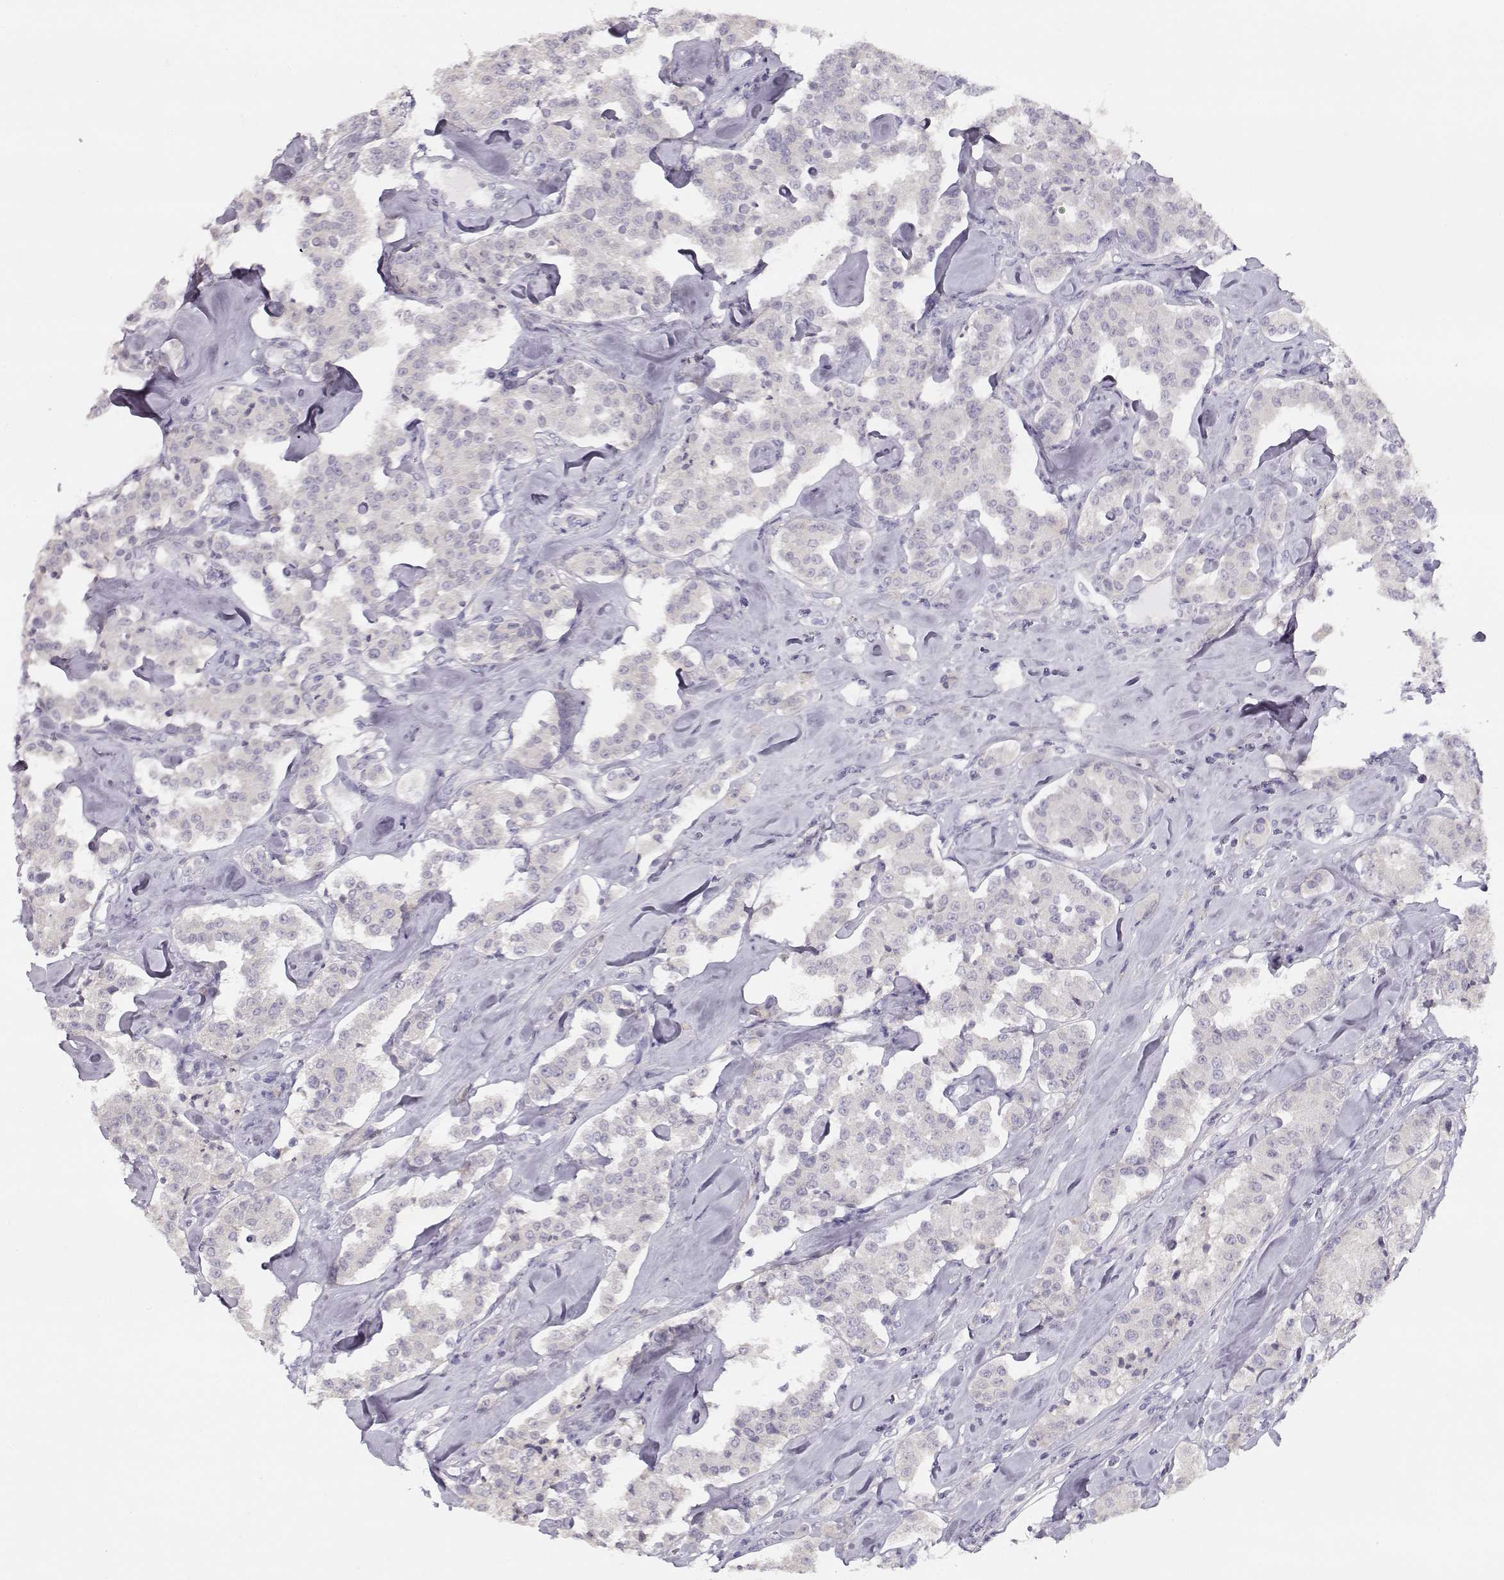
{"staining": {"intensity": "negative", "quantity": "none", "location": "none"}, "tissue": "carcinoid", "cell_type": "Tumor cells", "image_type": "cancer", "snomed": [{"axis": "morphology", "description": "Carcinoid, malignant, NOS"}, {"axis": "topography", "description": "Pancreas"}], "caption": "An immunohistochemistry histopathology image of carcinoid is shown. There is no staining in tumor cells of carcinoid.", "gene": "GLIPR1L2", "patient": {"sex": "male", "age": 41}}